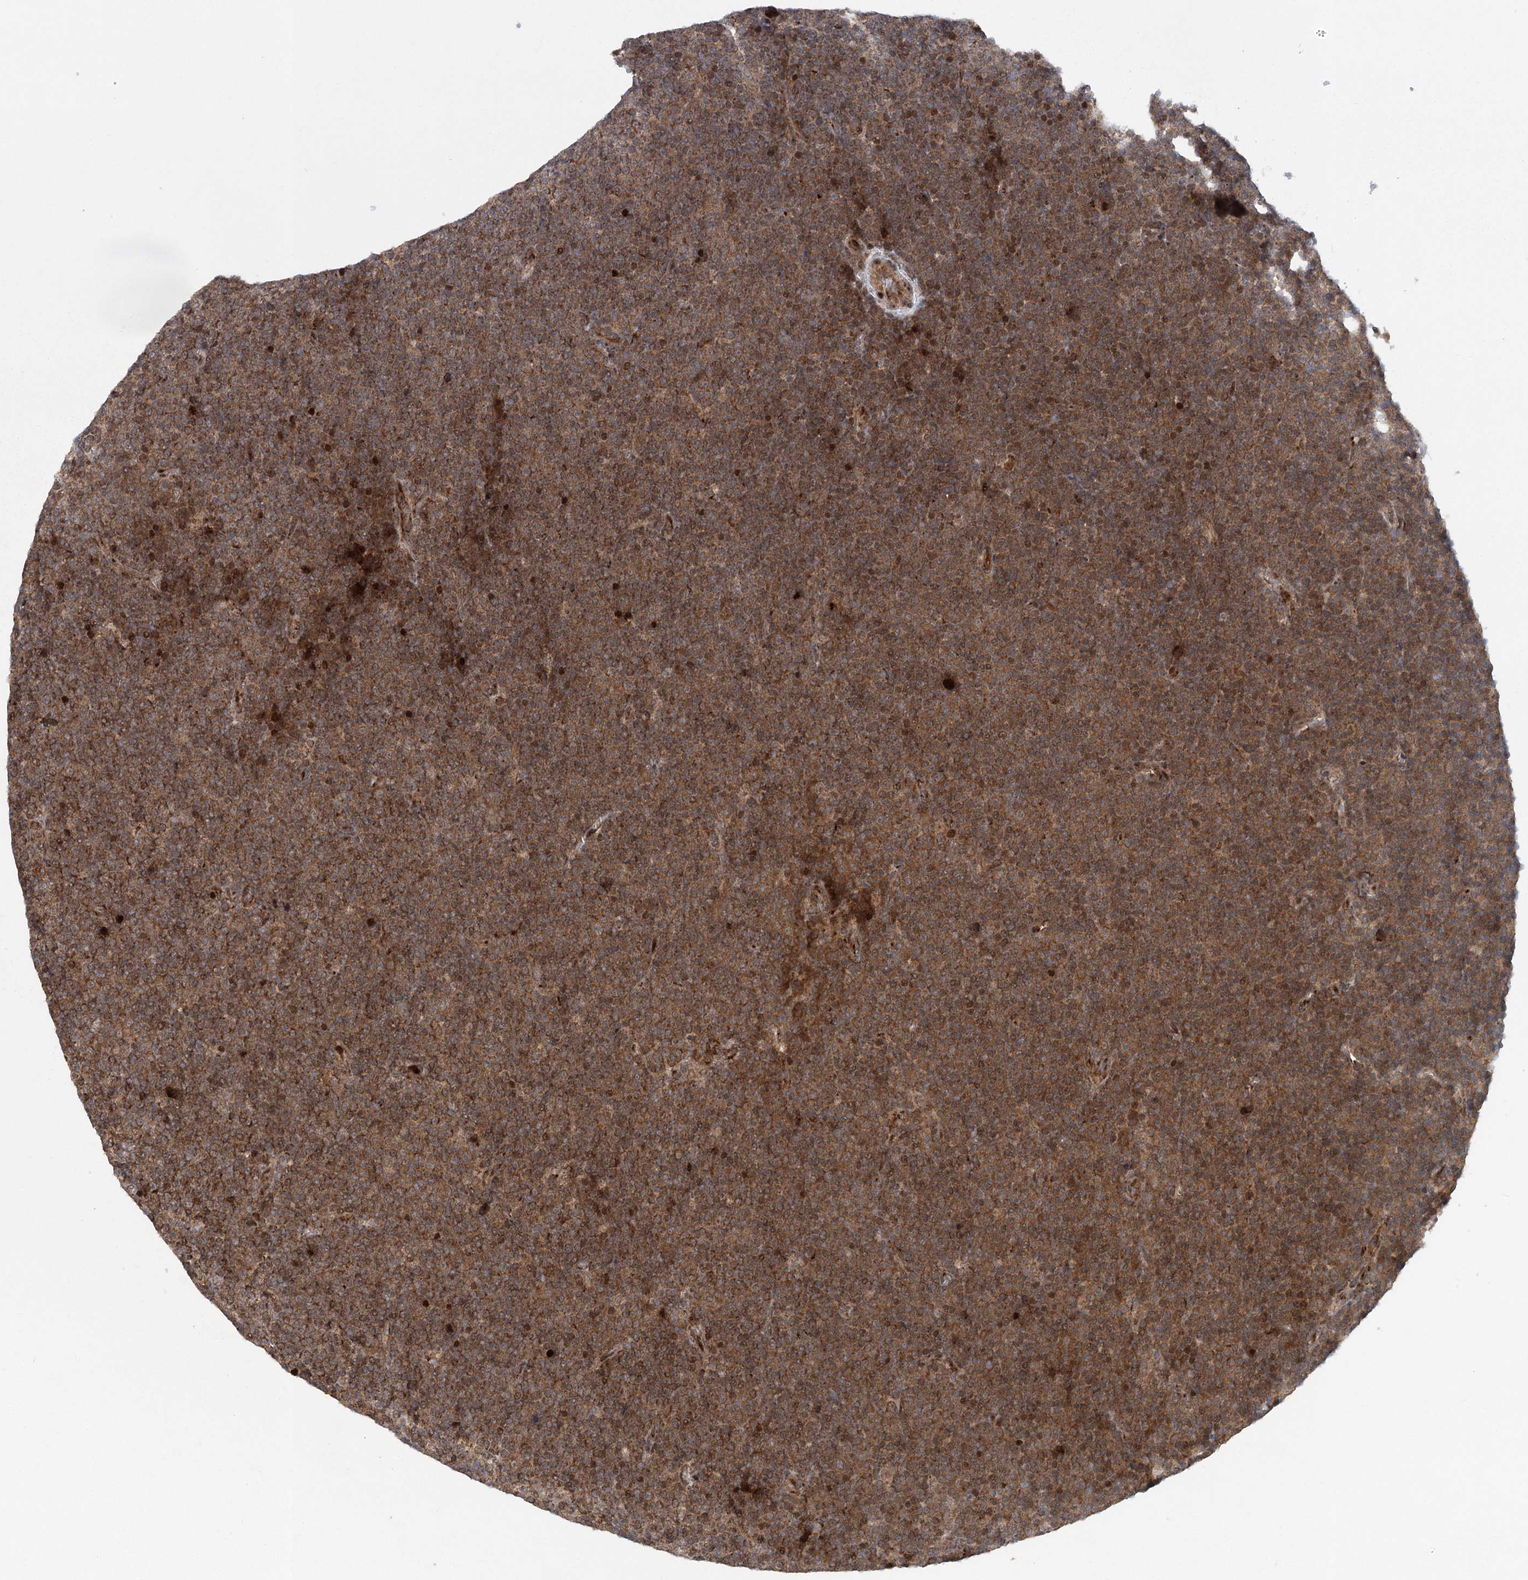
{"staining": {"intensity": "moderate", "quantity": ">75%", "location": "cytoplasmic/membranous"}, "tissue": "lymphoma", "cell_type": "Tumor cells", "image_type": "cancer", "snomed": [{"axis": "morphology", "description": "Malignant lymphoma, non-Hodgkin's type, Low grade"}, {"axis": "topography", "description": "Lymph node"}], "caption": "The image reveals immunohistochemical staining of lymphoma. There is moderate cytoplasmic/membranous expression is seen in about >75% of tumor cells.", "gene": "IFT46", "patient": {"sex": "female", "age": 67}}